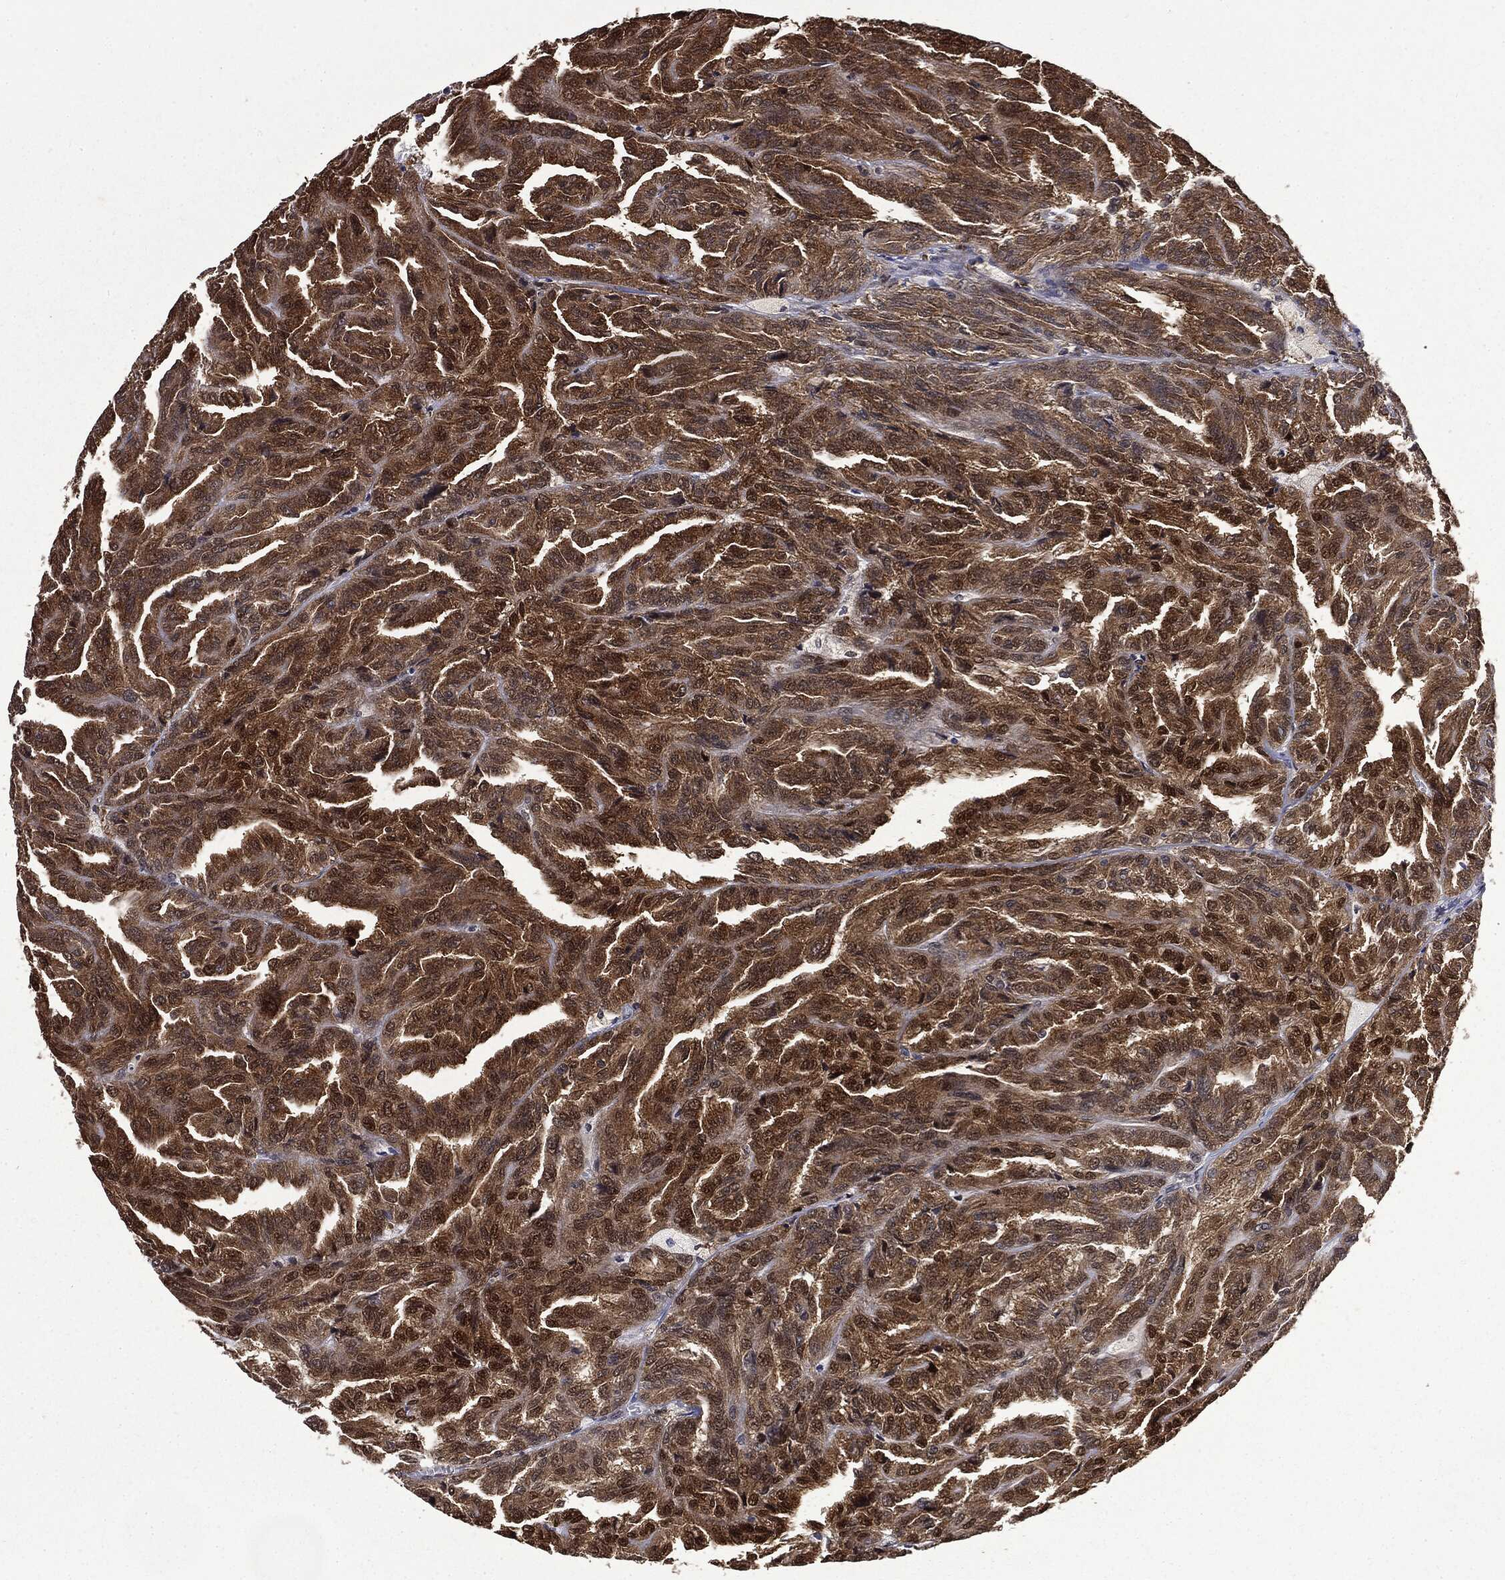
{"staining": {"intensity": "moderate", "quantity": ">75%", "location": "cytoplasmic/membranous"}, "tissue": "renal cancer", "cell_type": "Tumor cells", "image_type": "cancer", "snomed": [{"axis": "morphology", "description": "Adenocarcinoma, NOS"}, {"axis": "topography", "description": "Kidney"}], "caption": "Immunohistochemistry (IHC) image of neoplastic tissue: human adenocarcinoma (renal) stained using immunohistochemistry (IHC) shows medium levels of moderate protein expression localized specifically in the cytoplasmic/membranous of tumor cells, appearing as a cytoplasmic/membranous brown color.", "gene": "GPI", "patient": {"sex": "male", "age": 79}}